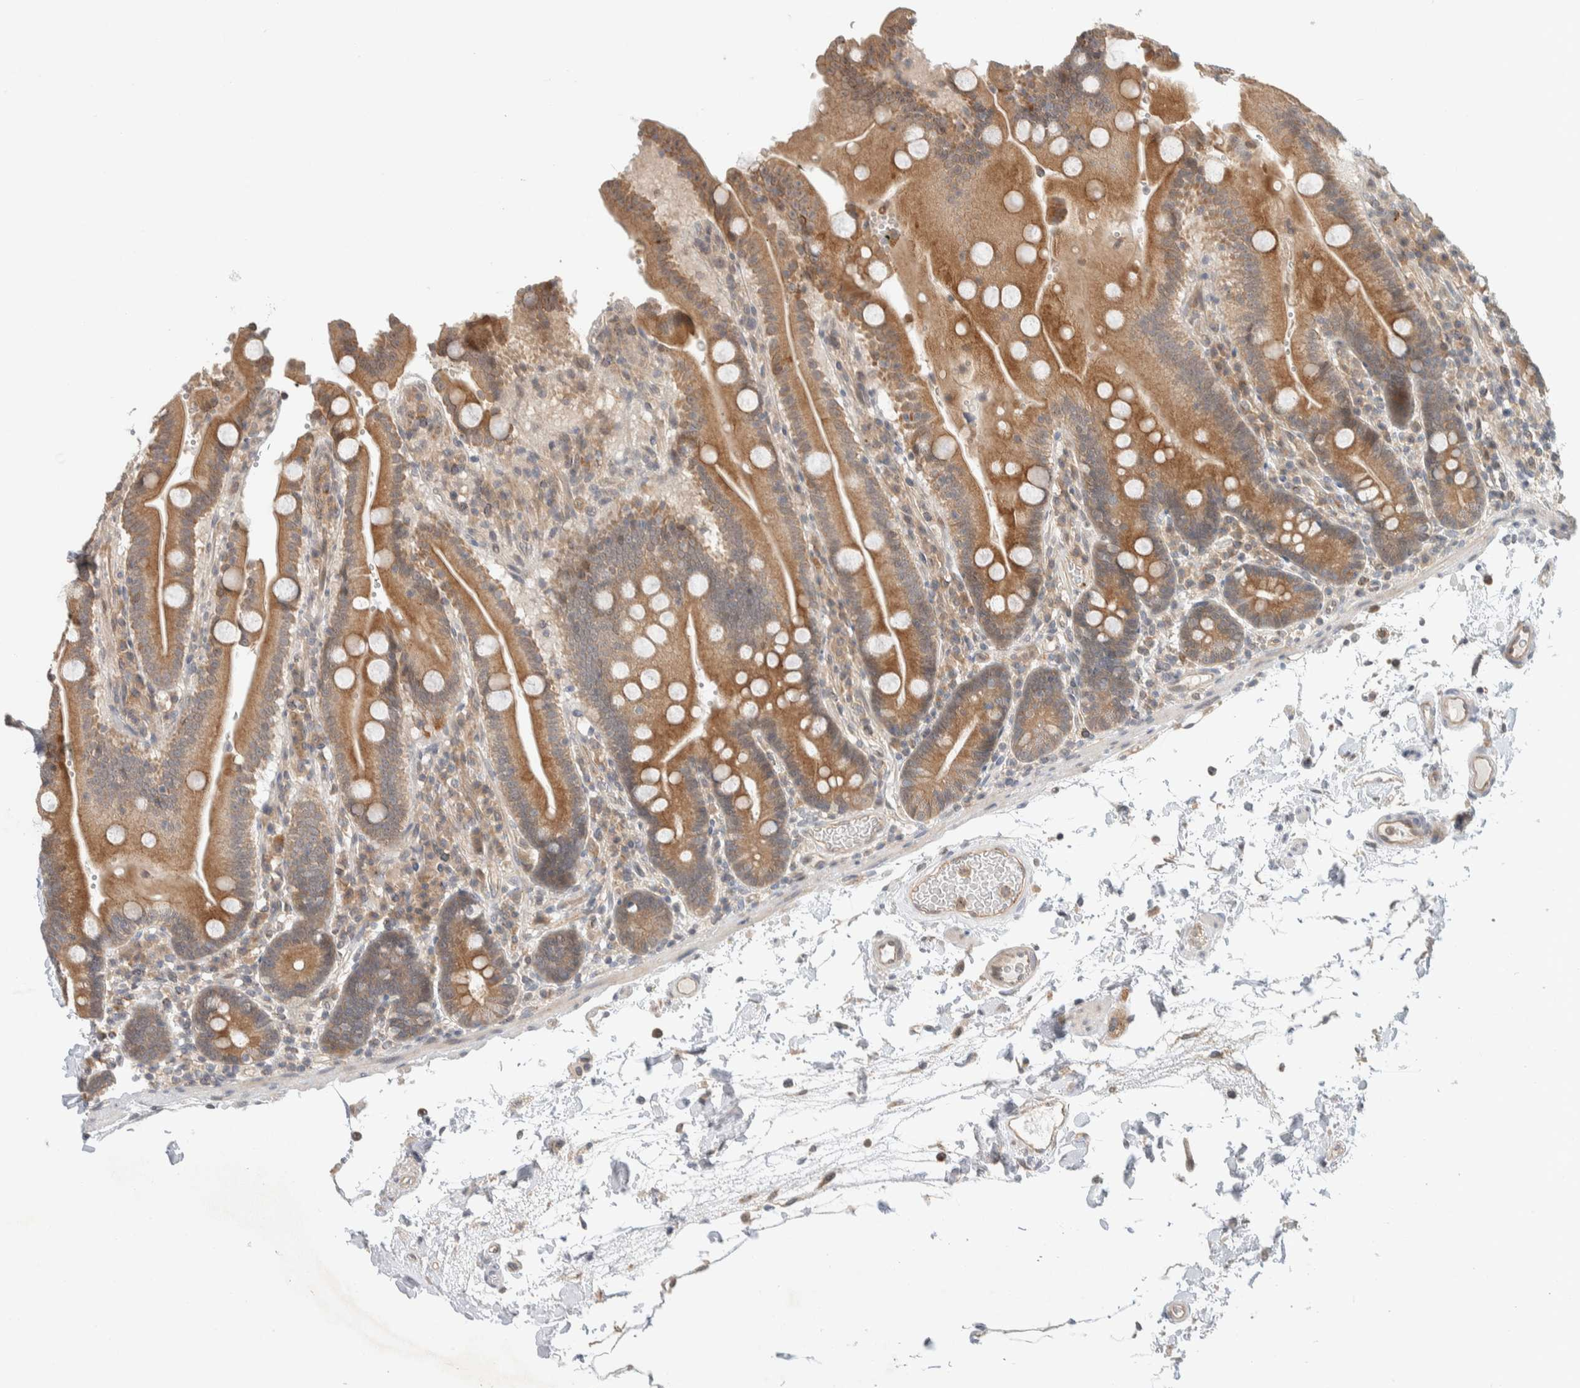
{"staining": {"intensity": "moderate", "quantity": ">75%", "location": "cytoplasmic/membranous"}, "tissue": "duodenum", "cell_type": "Glandular cells", "image_type": "normal", "snomed": [{"axis": "morphology", "description": "Normal tissue, NOS"}, {"axis": "topography", "description": "Small intestine, NOS"}], "caption": "Benign duodenum exhibits moderate cytoplasmic/membranous positivity in about >75% of glandular cells, visualized by immunohistochemistry. The staining is performed using DAB (3,3'-diaminobenzidine) brown chromogen to label protein expression. The nuclei are counter-stained blue using hematoxylin.", "gene": "DEPTOR", "patient": {"sex": "female", "age": 71}}